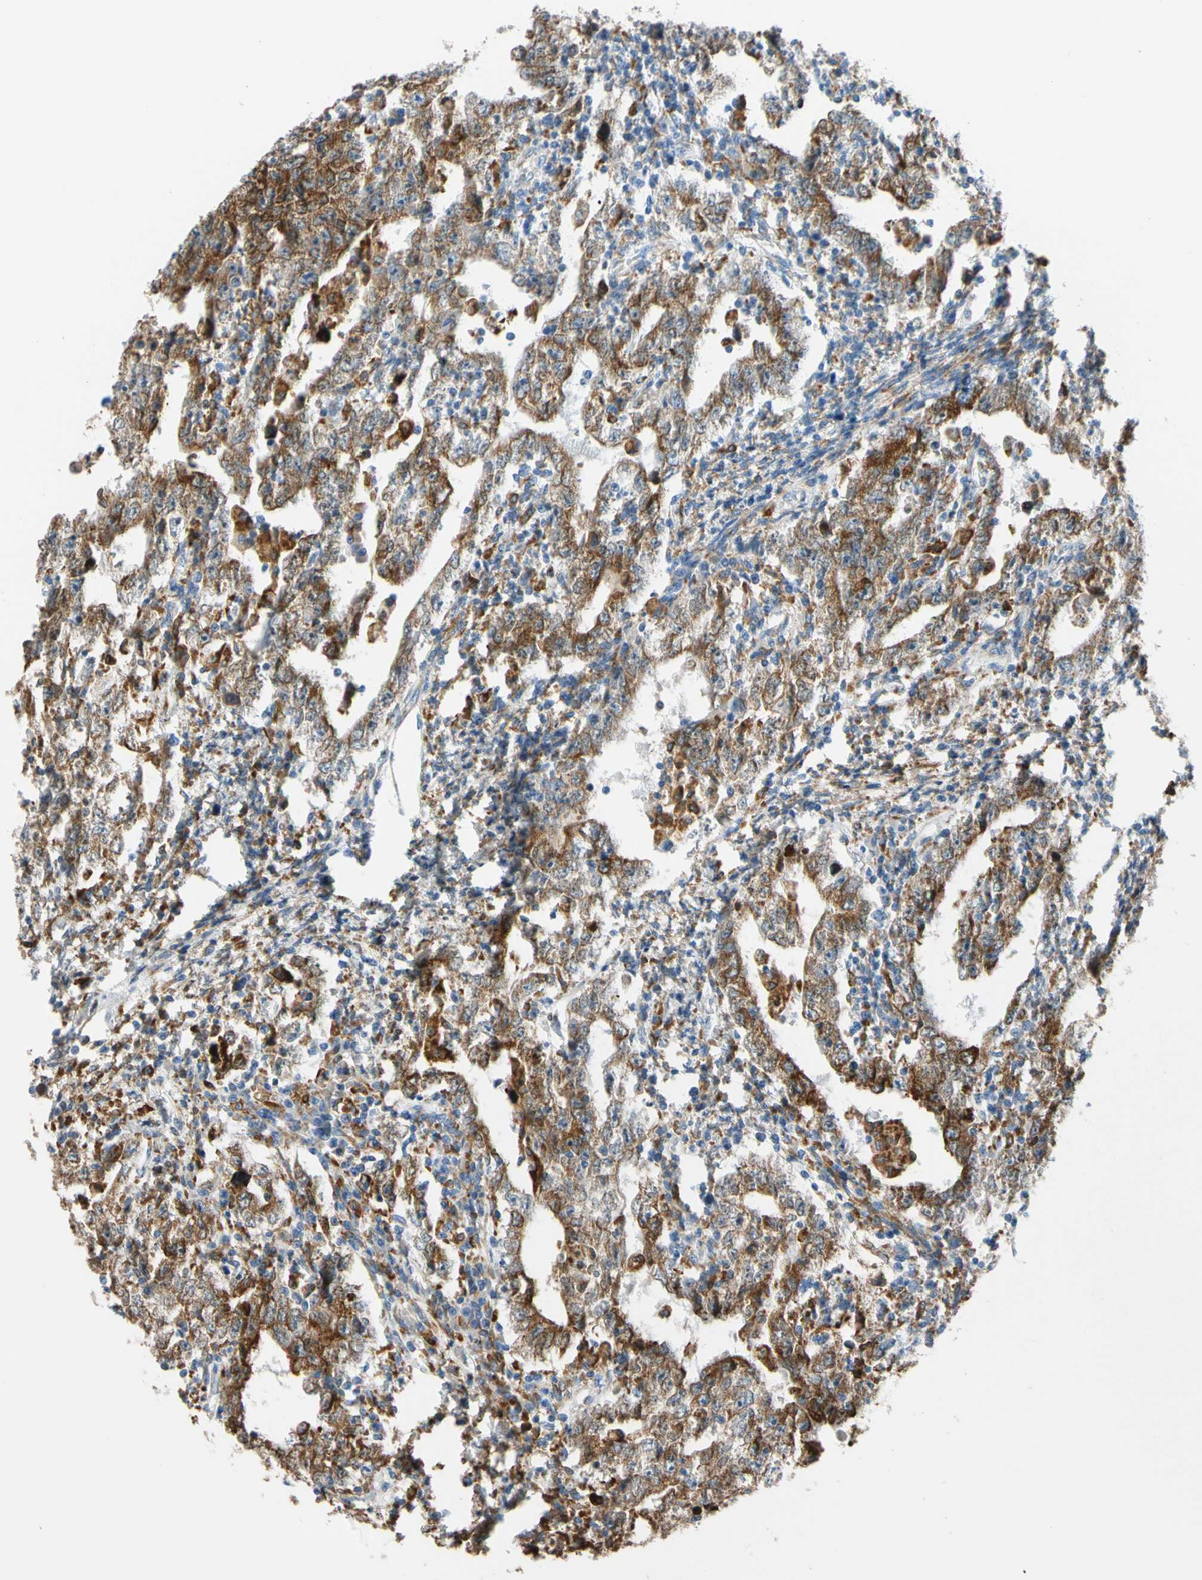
{"staining": {"intensity": "moderate", "quantity": "25%-75%", "location": "cytoplasmic/membranous"}, "tissue": "testis cancer", "cell_type": "Tumor cells", "image_type": "cancer", "snomed": [{"axis": "morphology", "description": "Carcinoma, Embryonal, NOS"}, {"axis": "topography", "description": "Testis"}], "caption": "Immunohistochemistry (DAB (3,3'-diaminobenzidine)) staining of human embryonal carcinoma (testis) displays moderate cytoplasmic/membranous protein staining in approximately 25%-75% of tumor cells. The staining is performed using DAB (3,3'-diaminobenzidine) brown chromogen to label protein expression. The nuclei are counter-stained blue using hematoxylin.", "gene": "LRPAP1", "patient": {"sex": "male", "age": 26}}